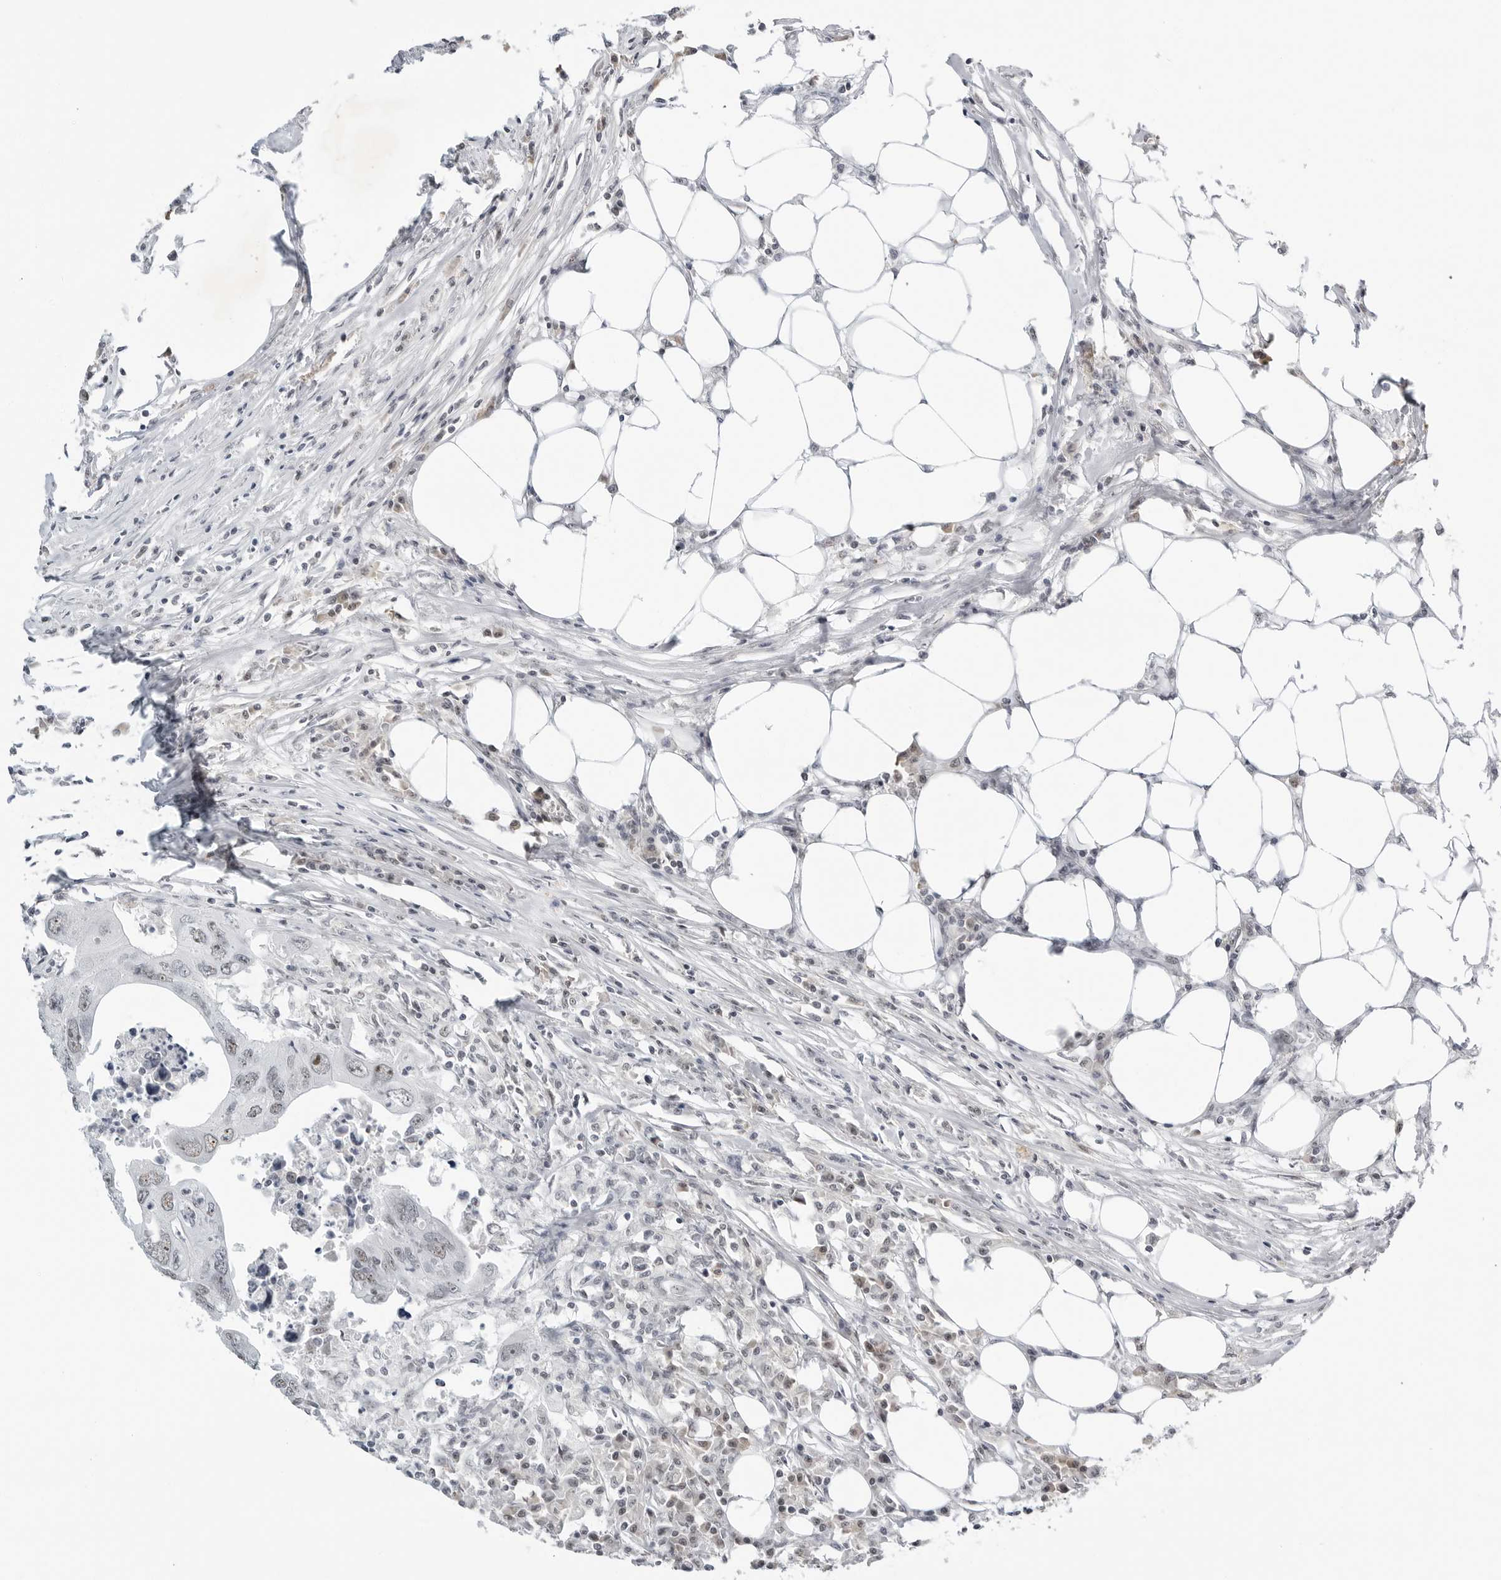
{"staining": {"intensity": "weak", "quantity": "<25%", "location": "nuclear"}, "tissue": "colorectal cancer", "cell_type": "Tumor cells", "image_type": "cancer", "snomed": [{"axis": "morphology", "description": "Adenocarcinoma, NOS"}, {"axis": "topography", "description": "Colon"}], "caption": "High power microscopy image of an immunohistochemistry photomicrograph of colorectal cancer (adenocarcinoma), revealing no significant staining in tumor cells.", "gene": "WRAP53", "patient": {"sex": "male", "age": 71}}